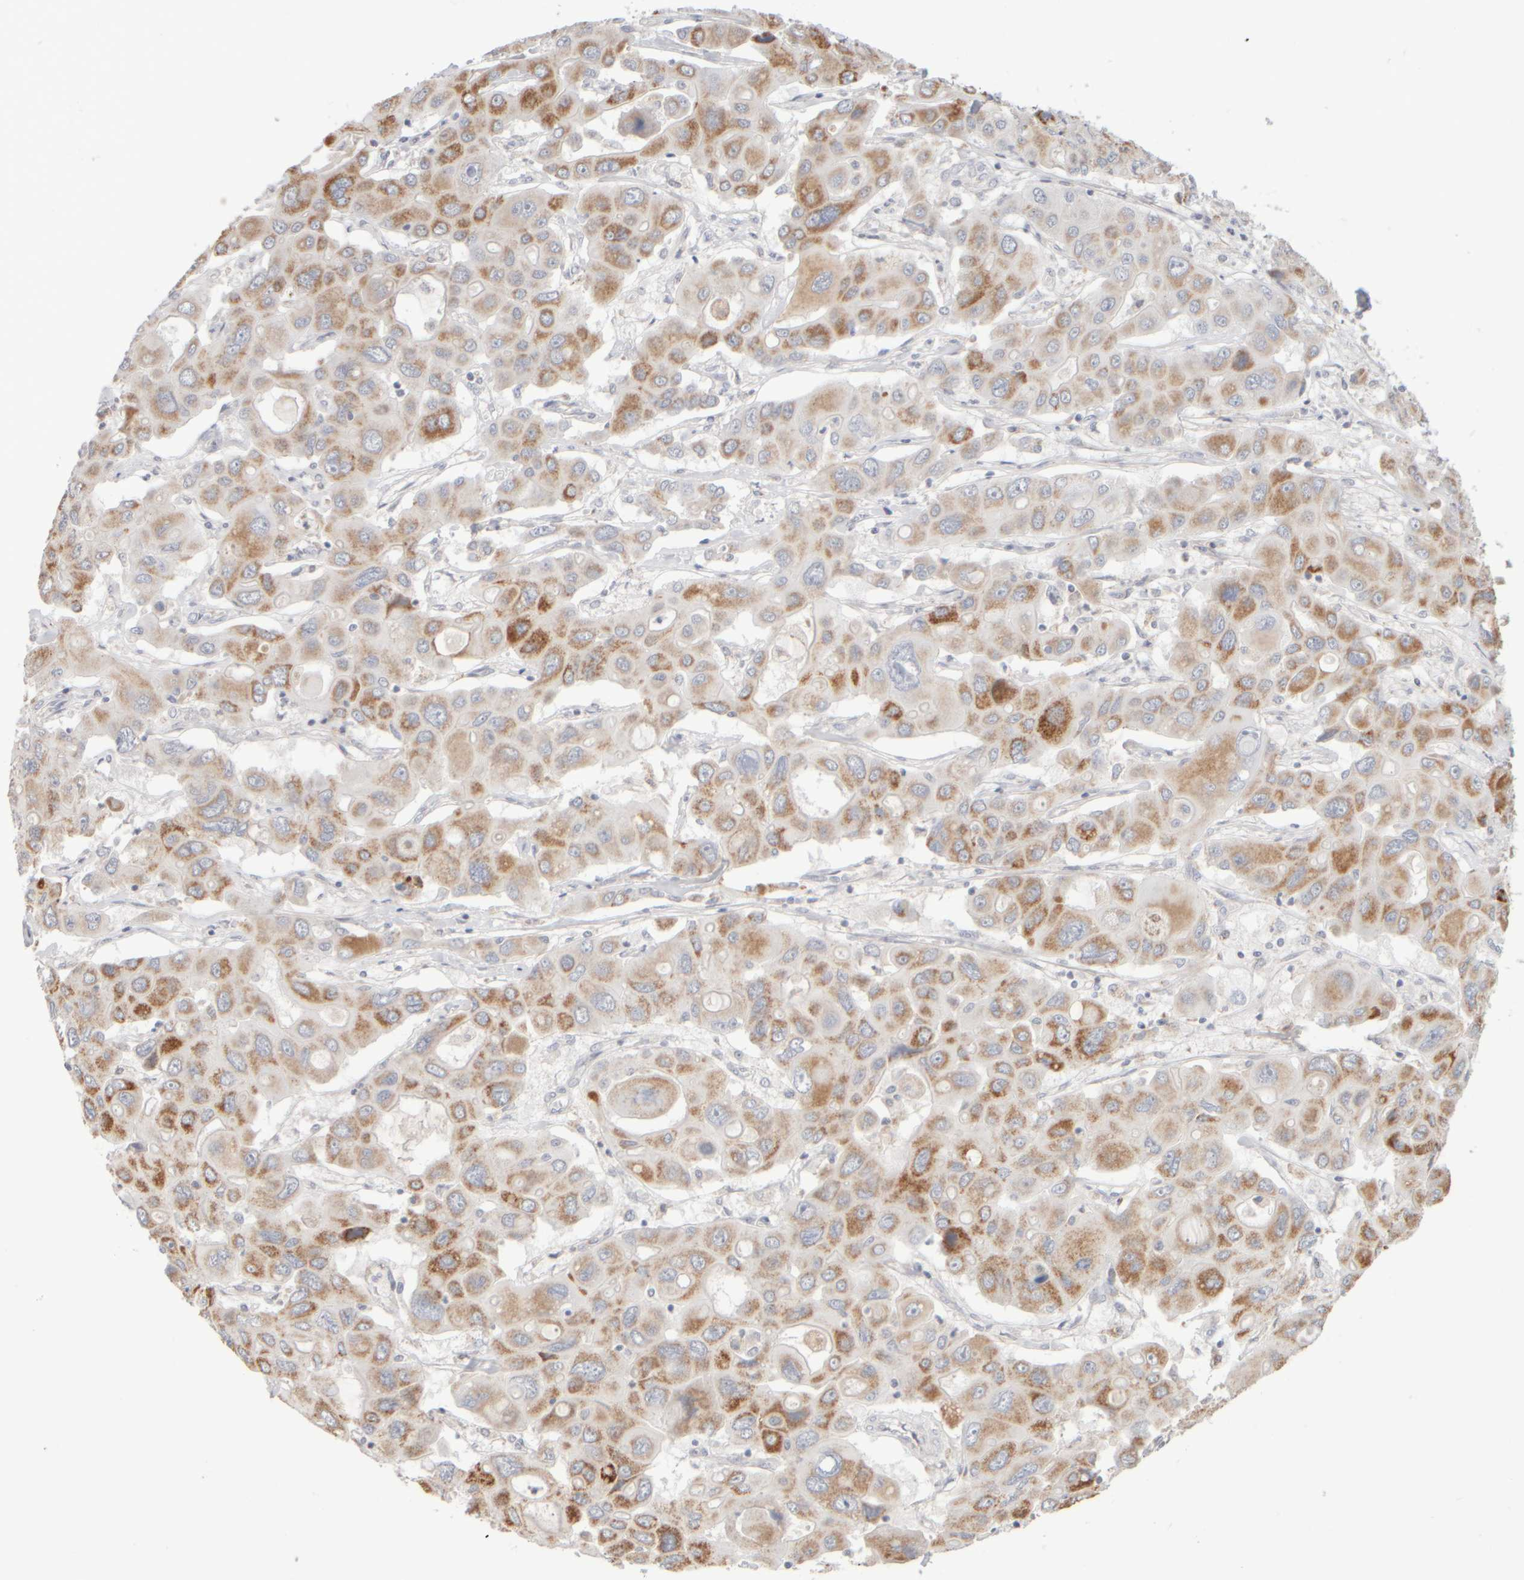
{"staining": {"intensity": "moderate", "quantity": ">75%", "location": "cytoplasmic/membranous"}, "tissue": "liver cancer", "cell_type": "Tumor cells", "image_type": "cancer", "snomed": [{"axis": "morphology", "description": "Cholangiocarcinoma"}, {"axis": "topography", "description": "Liver"}], "caption": "Moderate cytoplasmic/membranous staining for a protein is appreciated in about >75% of tumor cells of liver cancer using immunohistochemistry.", "gene": "ZNF112", "patient": {"sex": "male", "age": 67}}